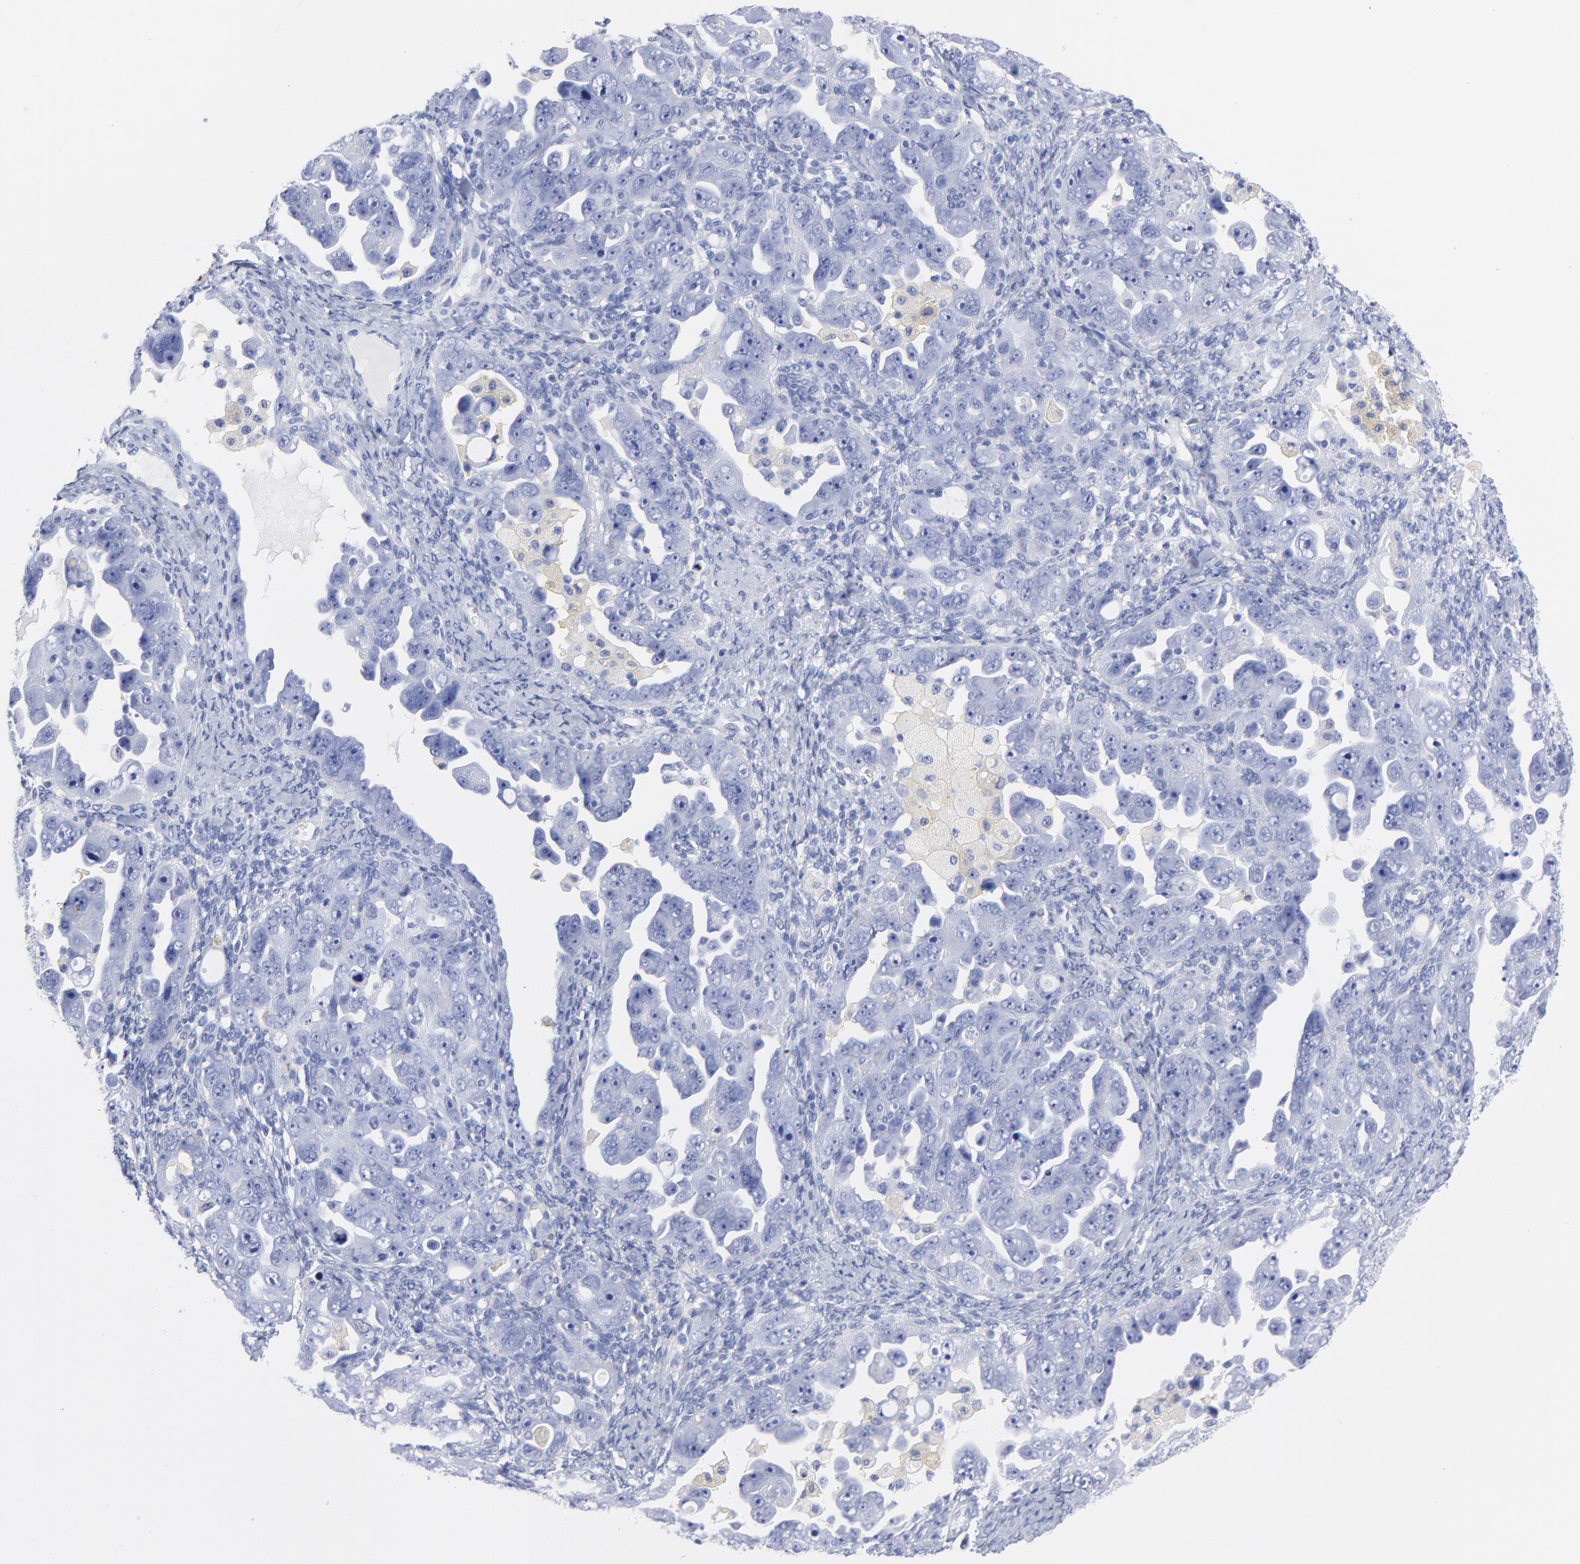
{"staining": {"intensity": "negative", "quantity": "none", "location": "none"}, "tissue": "ovarian cancer", "cell_type": "Tumor cells", "image_type": "cancer", "snomed": [{"axis": "morphology", "description": "Cystadenocarcinoma, serous, NOS"}, {"axis": "topography", "description": "Ovary"}], "caption": "An immunohistochemistry (IHC) histopathology image of ovarian cancer is shown. There is no staining in tumor cells of ovarian cancer.", "gene": "ACY1", "patient": {"sex": "female", "age": 66}}